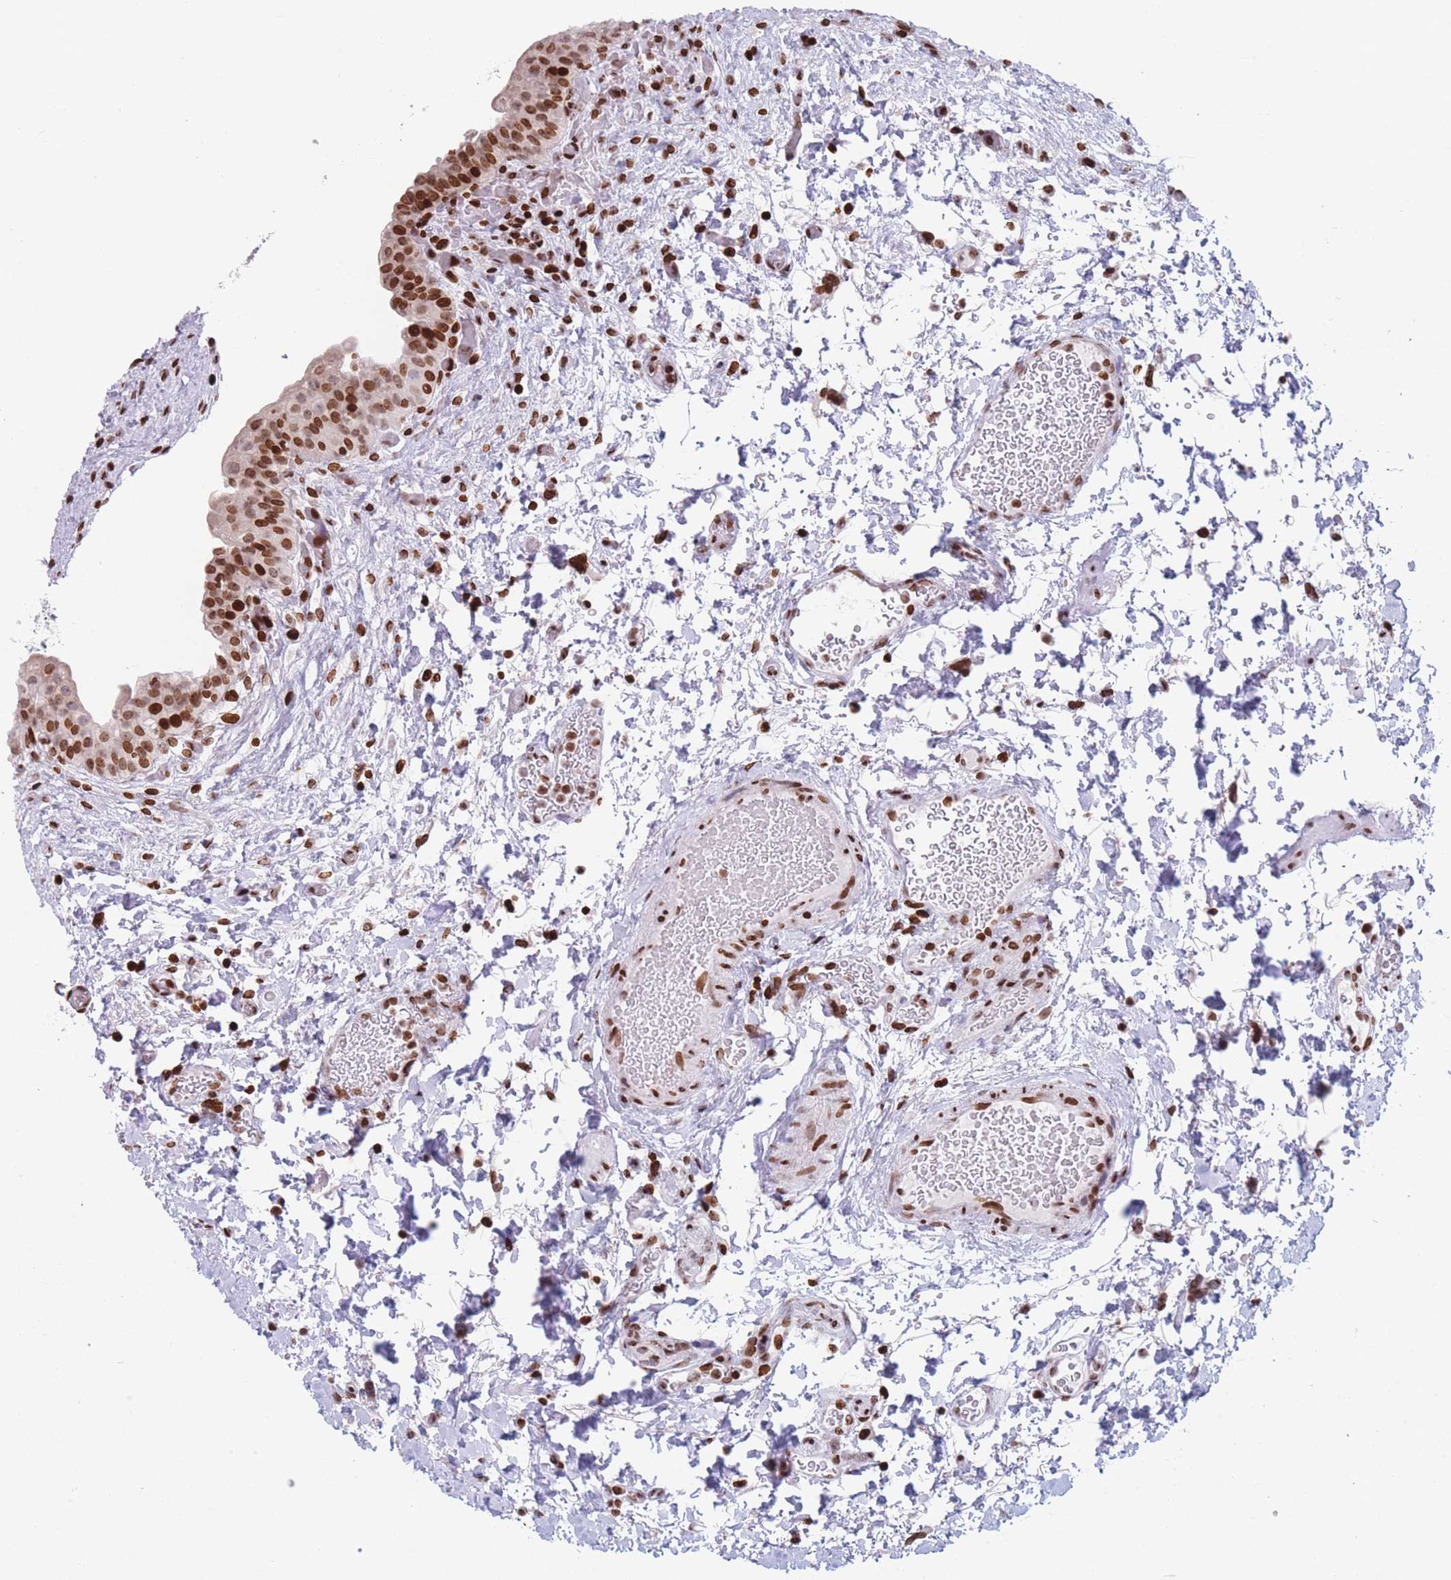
{"staining": {"intensity": "strong", "quantity": ">75%", "location": "nuclear"}, "tissue": "urinary bladder", "cell_type": "Urothelial cells", "image_type": "normal", "snomed": [{"axis": "morphology", "description": "Normal tissue, NOS"}, {"axis": "topography", "description": "Urinary bladder"}], "caption": "Urinary bladder stained with a brown dye reveals strong nuclear positive expression in approximately >75% of urothelial cells.", "gene": "AK9", "patient": {"sex": "male", "age": 69}}